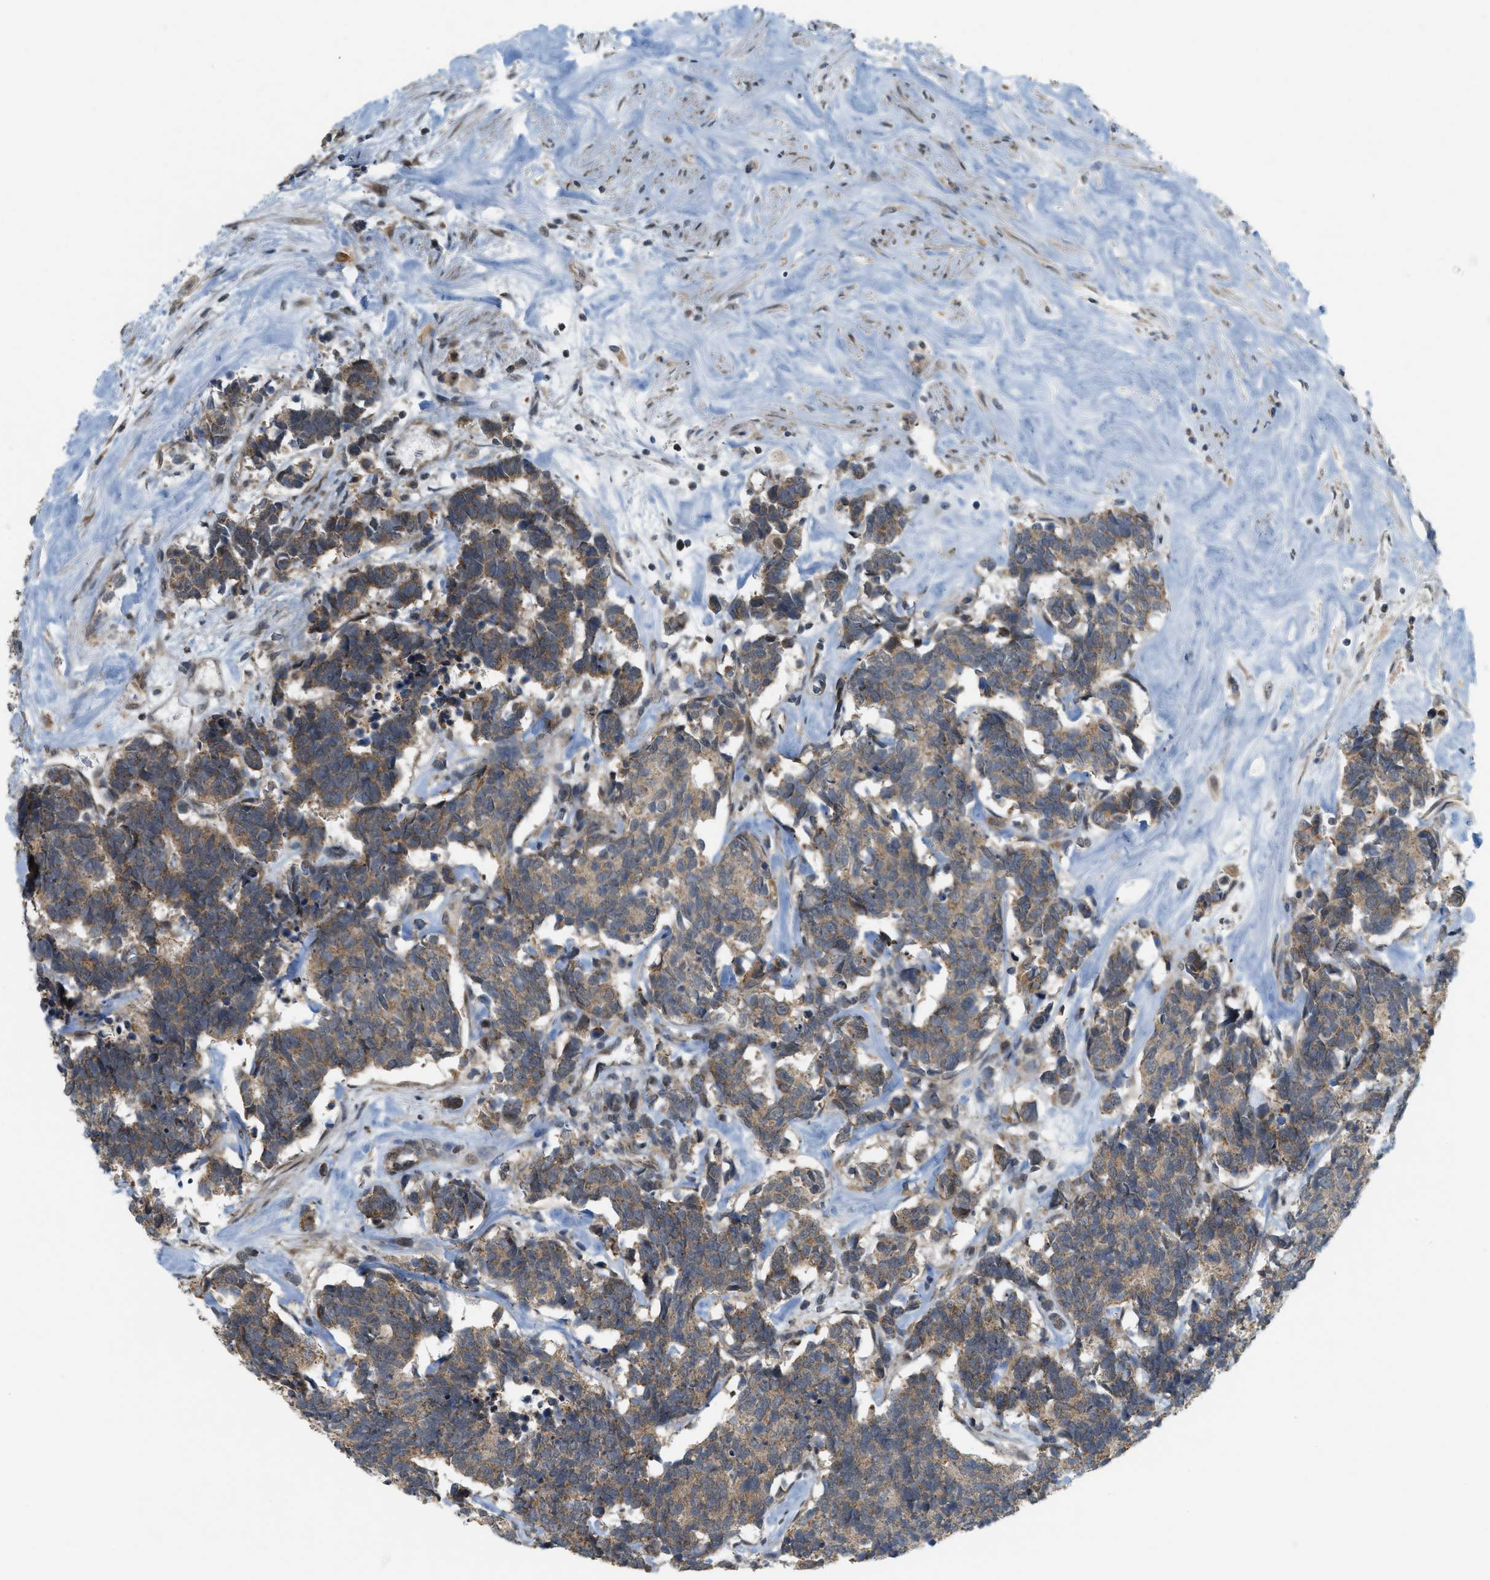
{"staining": {"intensity": "weak", "quantity": ">75%", "location": "cytoplasmic/membranous"}, "tissue": "carcinoid", "cell_type": "Tumor cells", "image_type": "cancer", "snomed": [{"axis": "morphology", "description": "Carcinoma, NOS"}, {"axis": "morphology", "description": "Carcinoid, malignant, NOS"}, {"axis": "topography", "description": "Urinary bladder"}], "caption": "Carcinoid was stained to show a protein in brown. There is low levels of weak cytoplasmic/membranous staining in about >75% of tumor cells.", "gene": "PRKD1", "patient": {"sex": "male", "age": 57}}